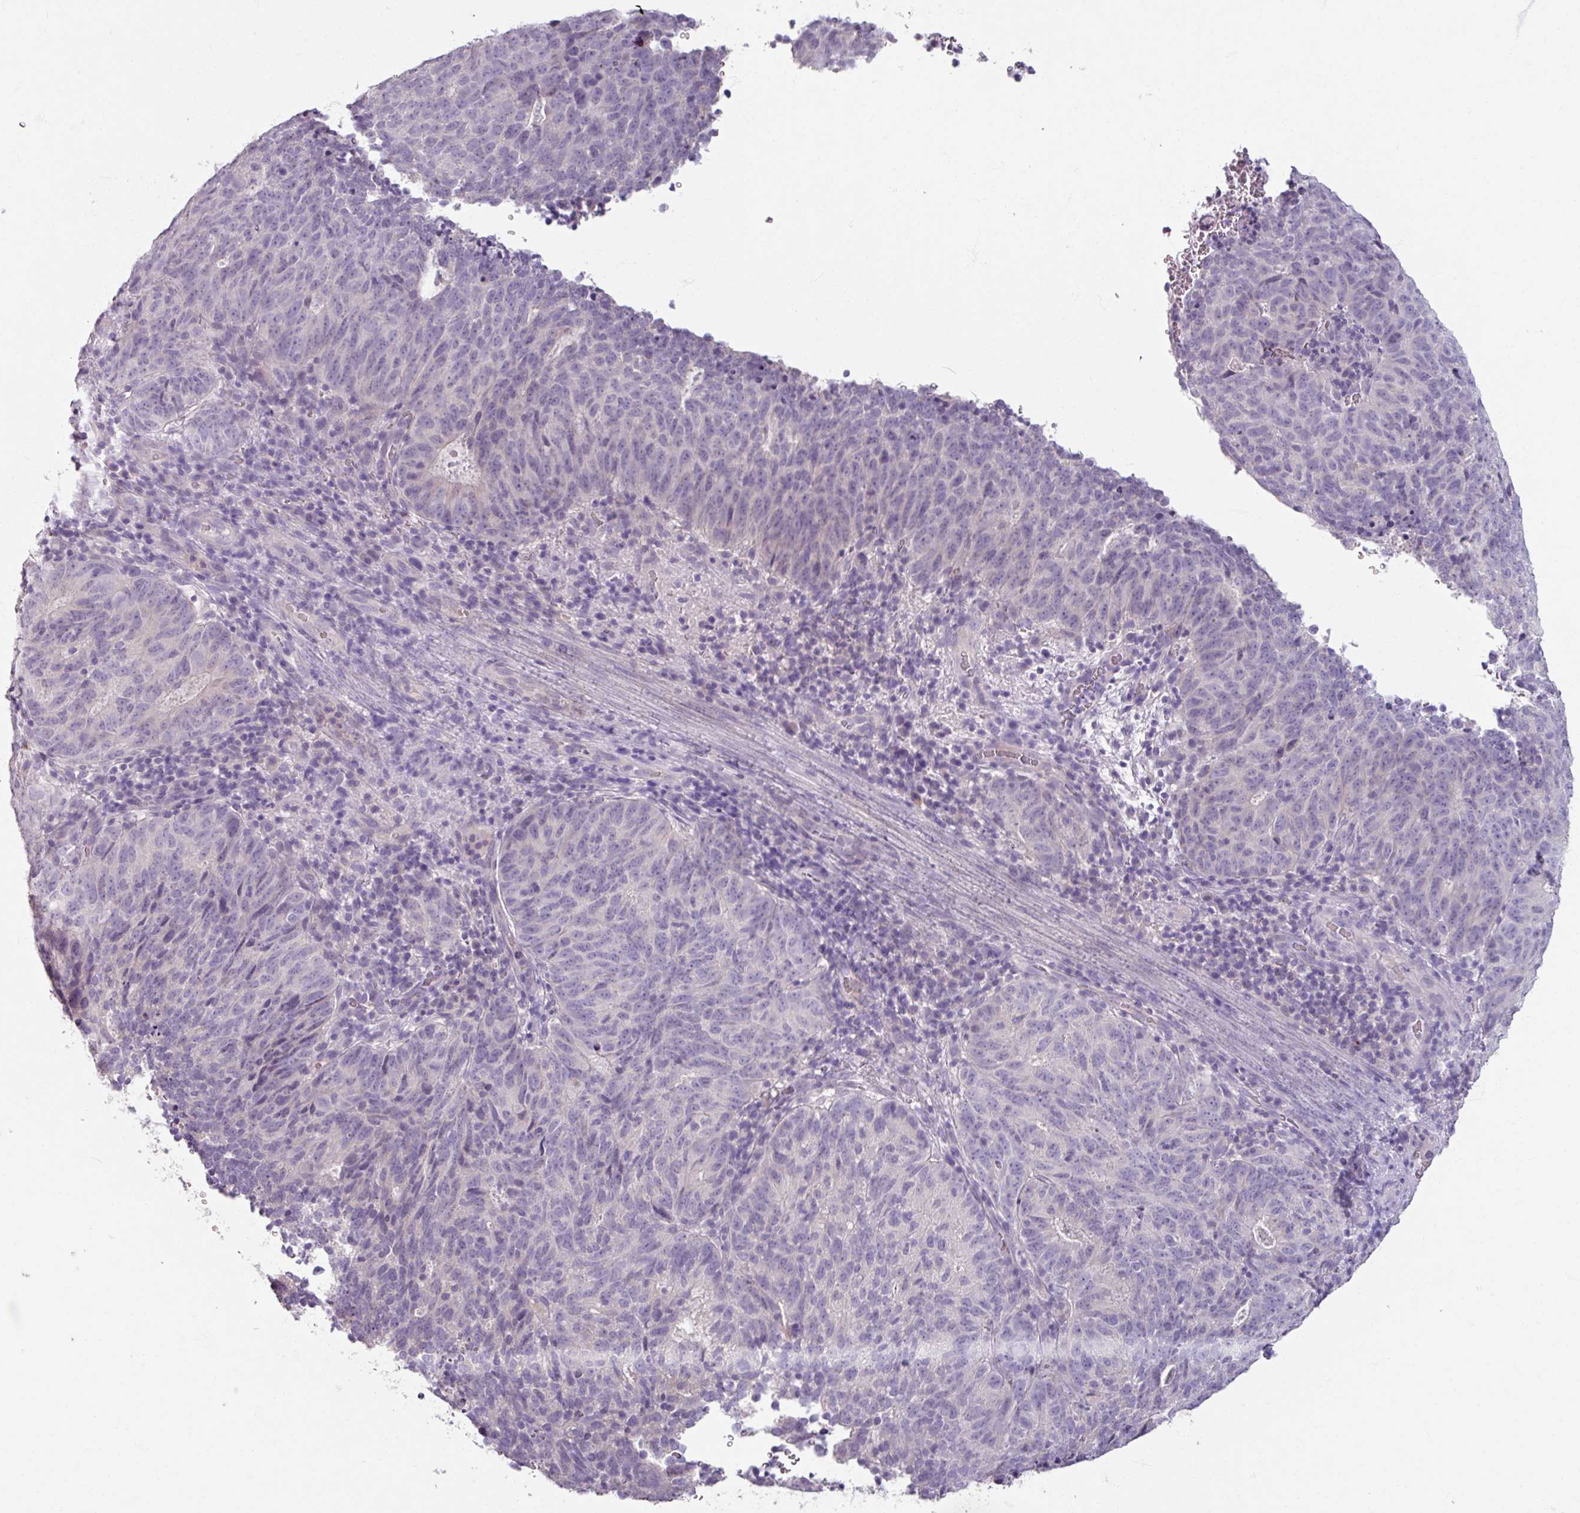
{"staining": {"intensity": "negative", "quantity": "none", "location": "none"}, "tissue": "cervical cancer", "cell_type": "Tumor cells", "image_type": "cancer", "snomed": [{"axis": "morphology", "description": "Adenocarcinoma, NOS"}, {"axis": "topography", "description": "Cervix"}], "caption": "This is an immunohistochemistry (IHC) micrograph of adenocarcinoma (cervical). There is no positivity in tumor cells.", "gene": "SLC27A5", "patient": {"sex": "female", "age": 38}}